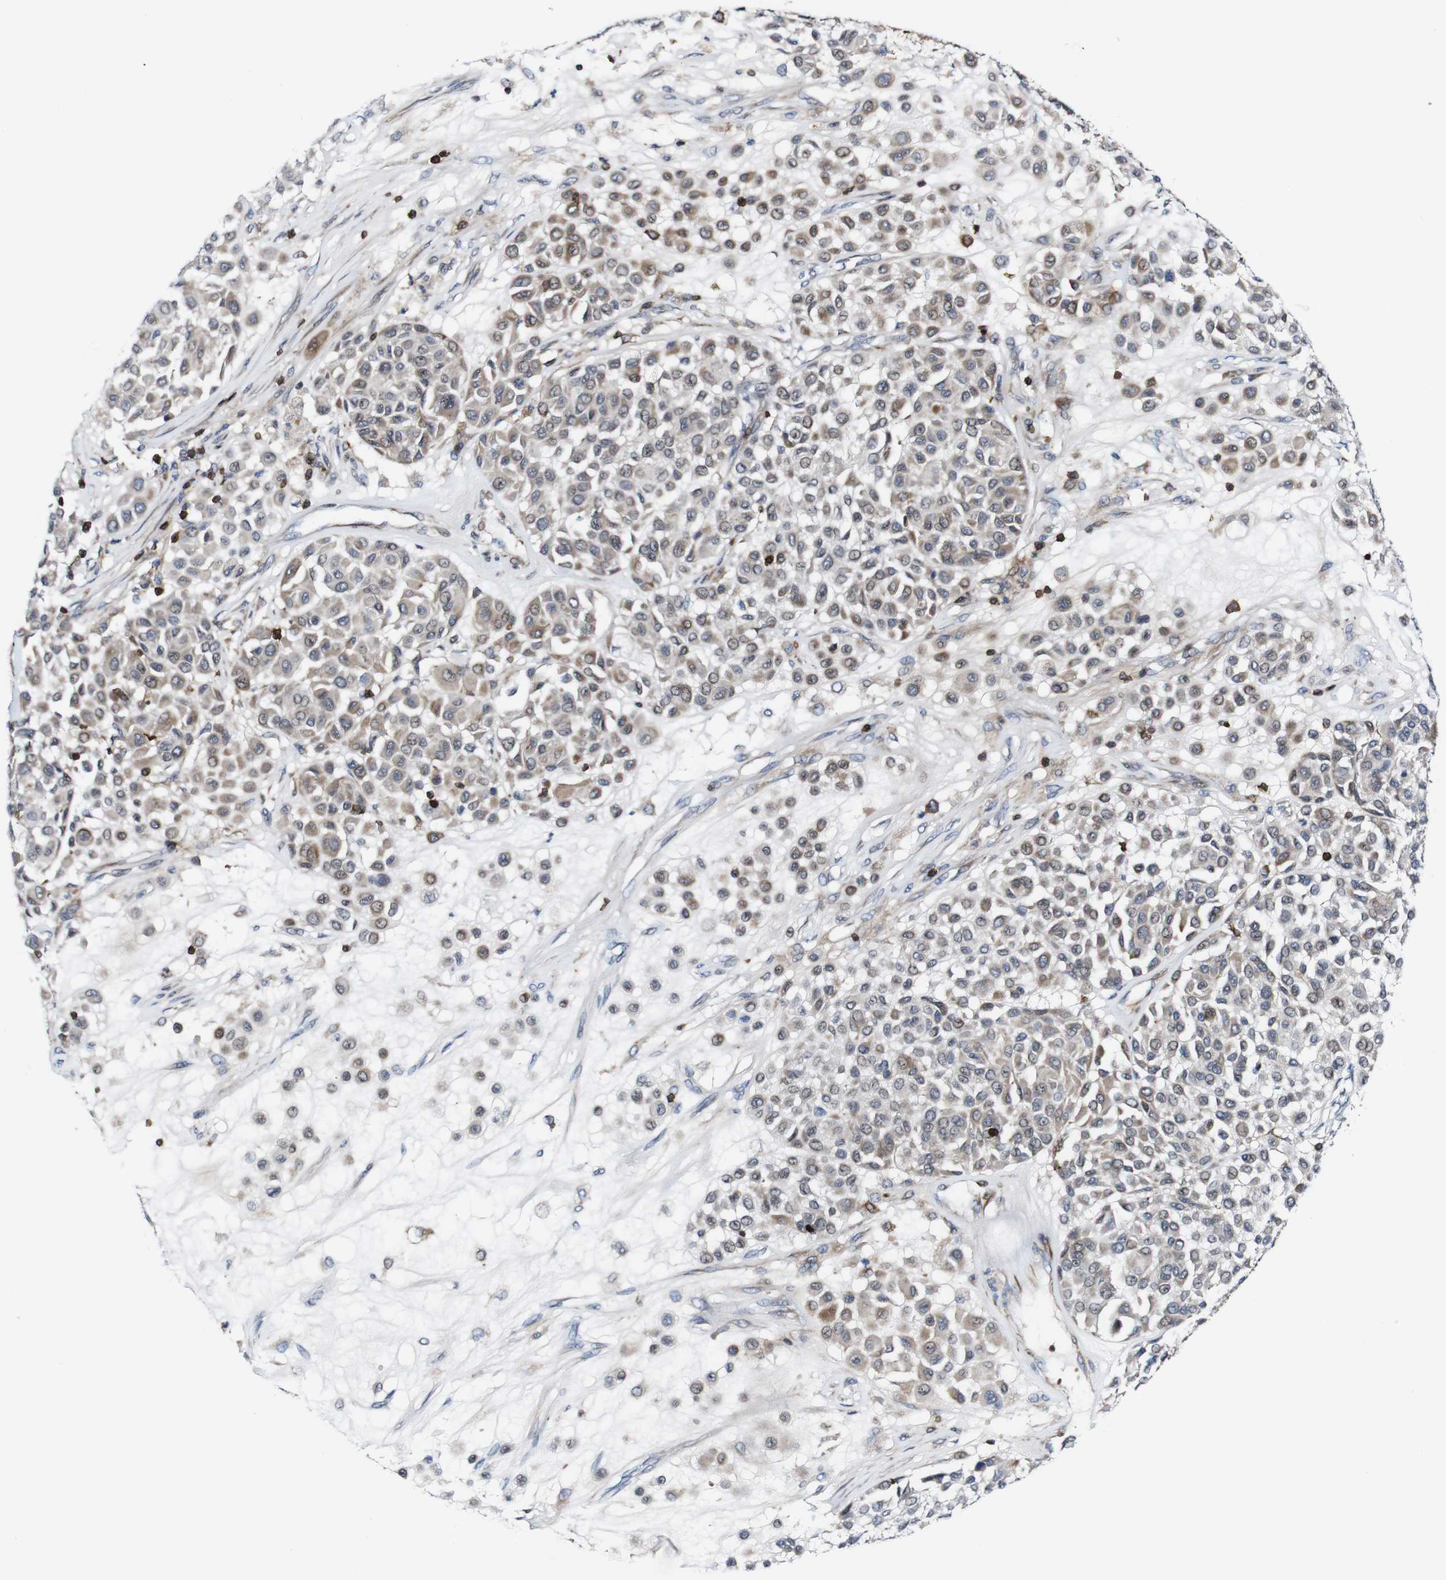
{"staining": {"intensity": "weak", "quantity": ">75%", "location": "cytoplasmic/membranous"}, "tissue": "melanoma", "cell_type": "Tumor cells", "image_type": "cancer", "snomed": [{"axis": "morphology", "description": "Malignant melanoma, Metastatic site"}, {"axis": "topography", "description": "Soft tissue"}], "caption": "High-magnification brightfield microscopy of melanoma stained with DAB (3,3'-diaminobenzidine) (brown) and counterstained with hematoxylin (blue). tumor cells exhibit weak cytoplasmic/membranous expression is present in about>75% of cells.", "gene": "JAK2", "patient": {"sex": "male", "age": 41}}